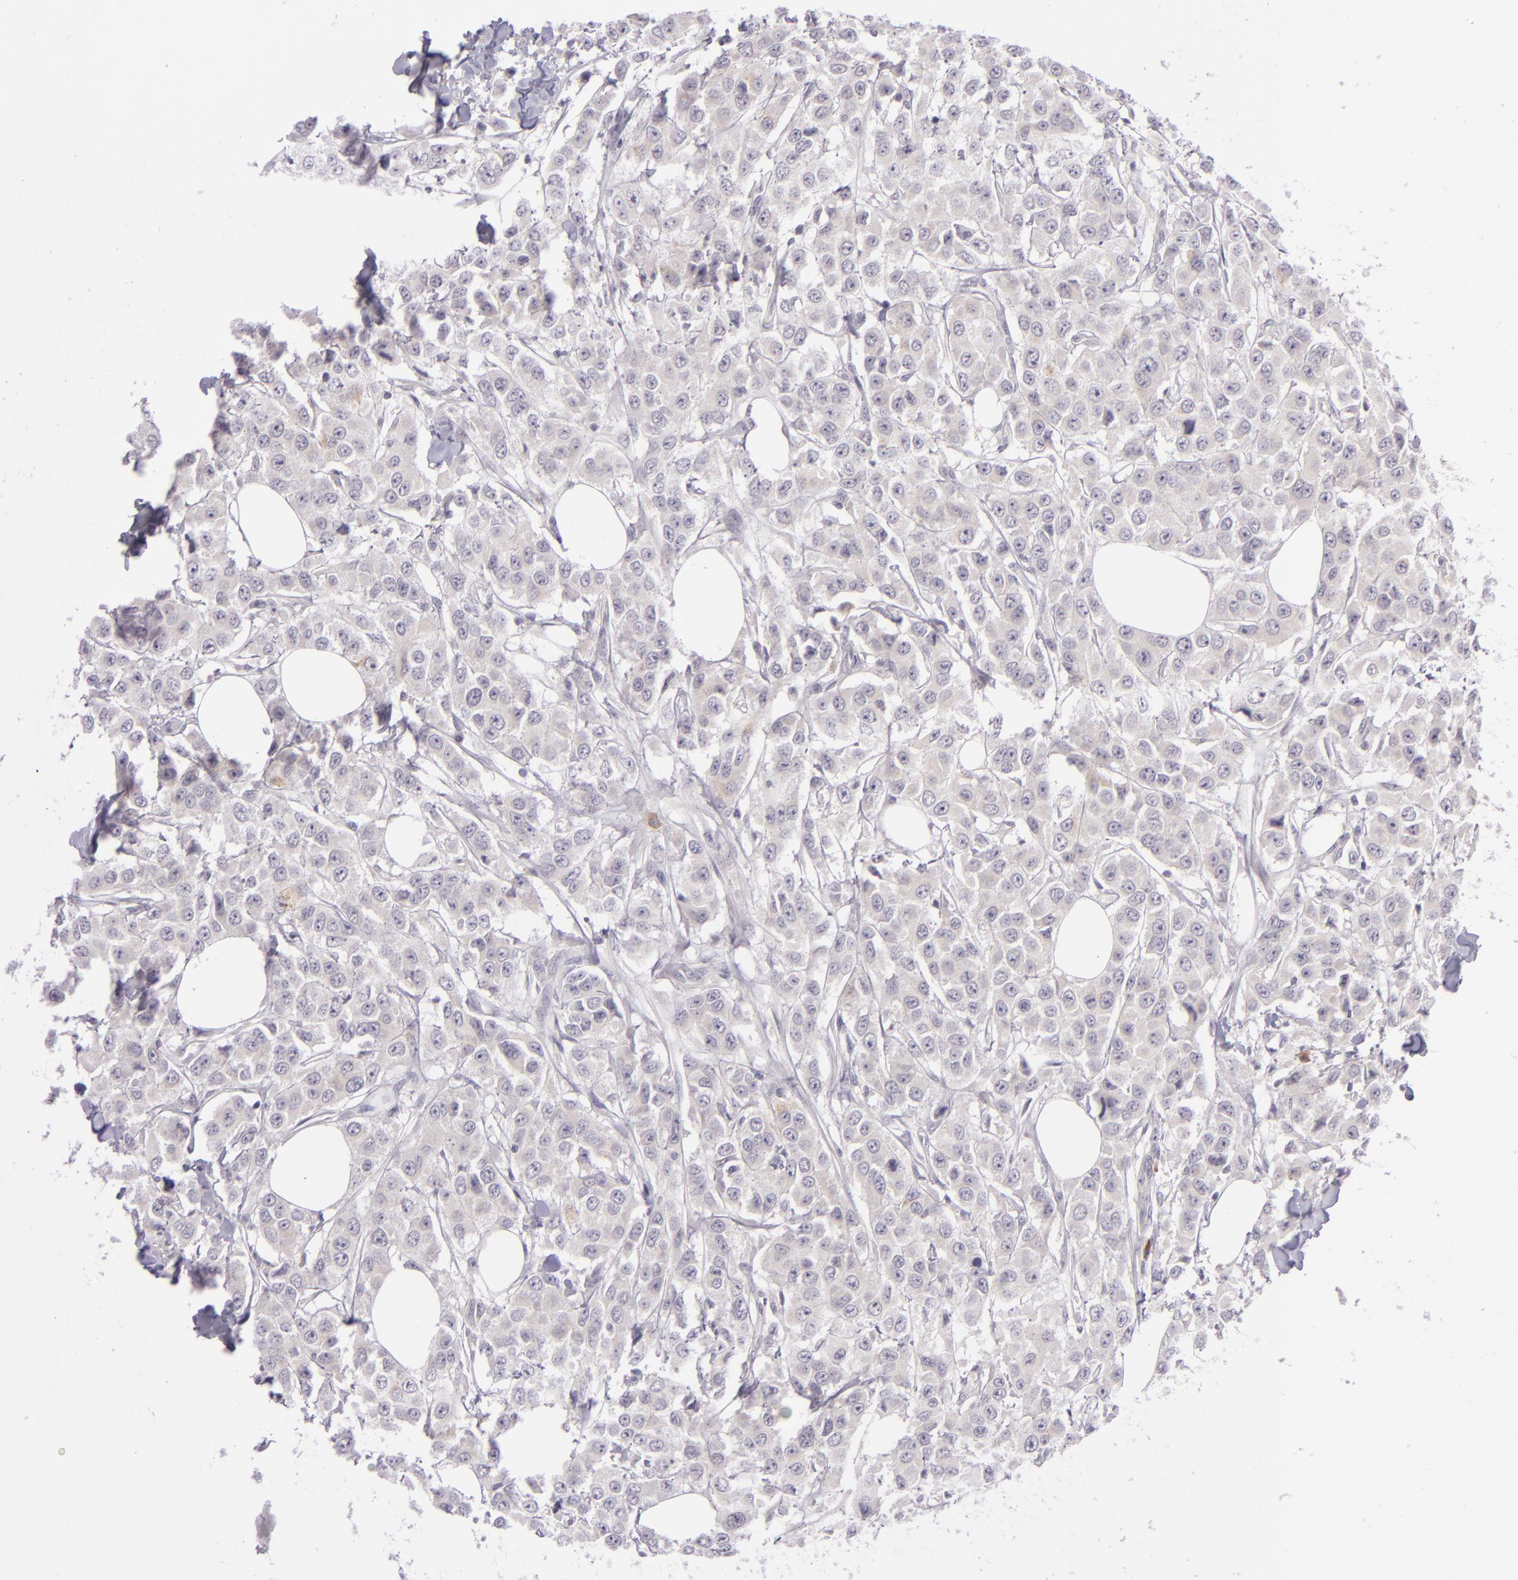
{"staining": {"intensity": "negative", "quantity": "none", "location": "none"}, "tissue": "breast cancer", "cell_type": "Tumor cells", "image_type": "cancer", "snomed": [{"axis": "morphology", "description": "Duct carcinoma"}, {"axis": "topography", "description": "Breast"}], "caption": "The immunohistochemistry image has no significant positivity in tumor cells of infiltrating ductal carcinoma (breast) tissue.", "gene": "DAG1", "patient": {"sex": "female", "age": 58}}